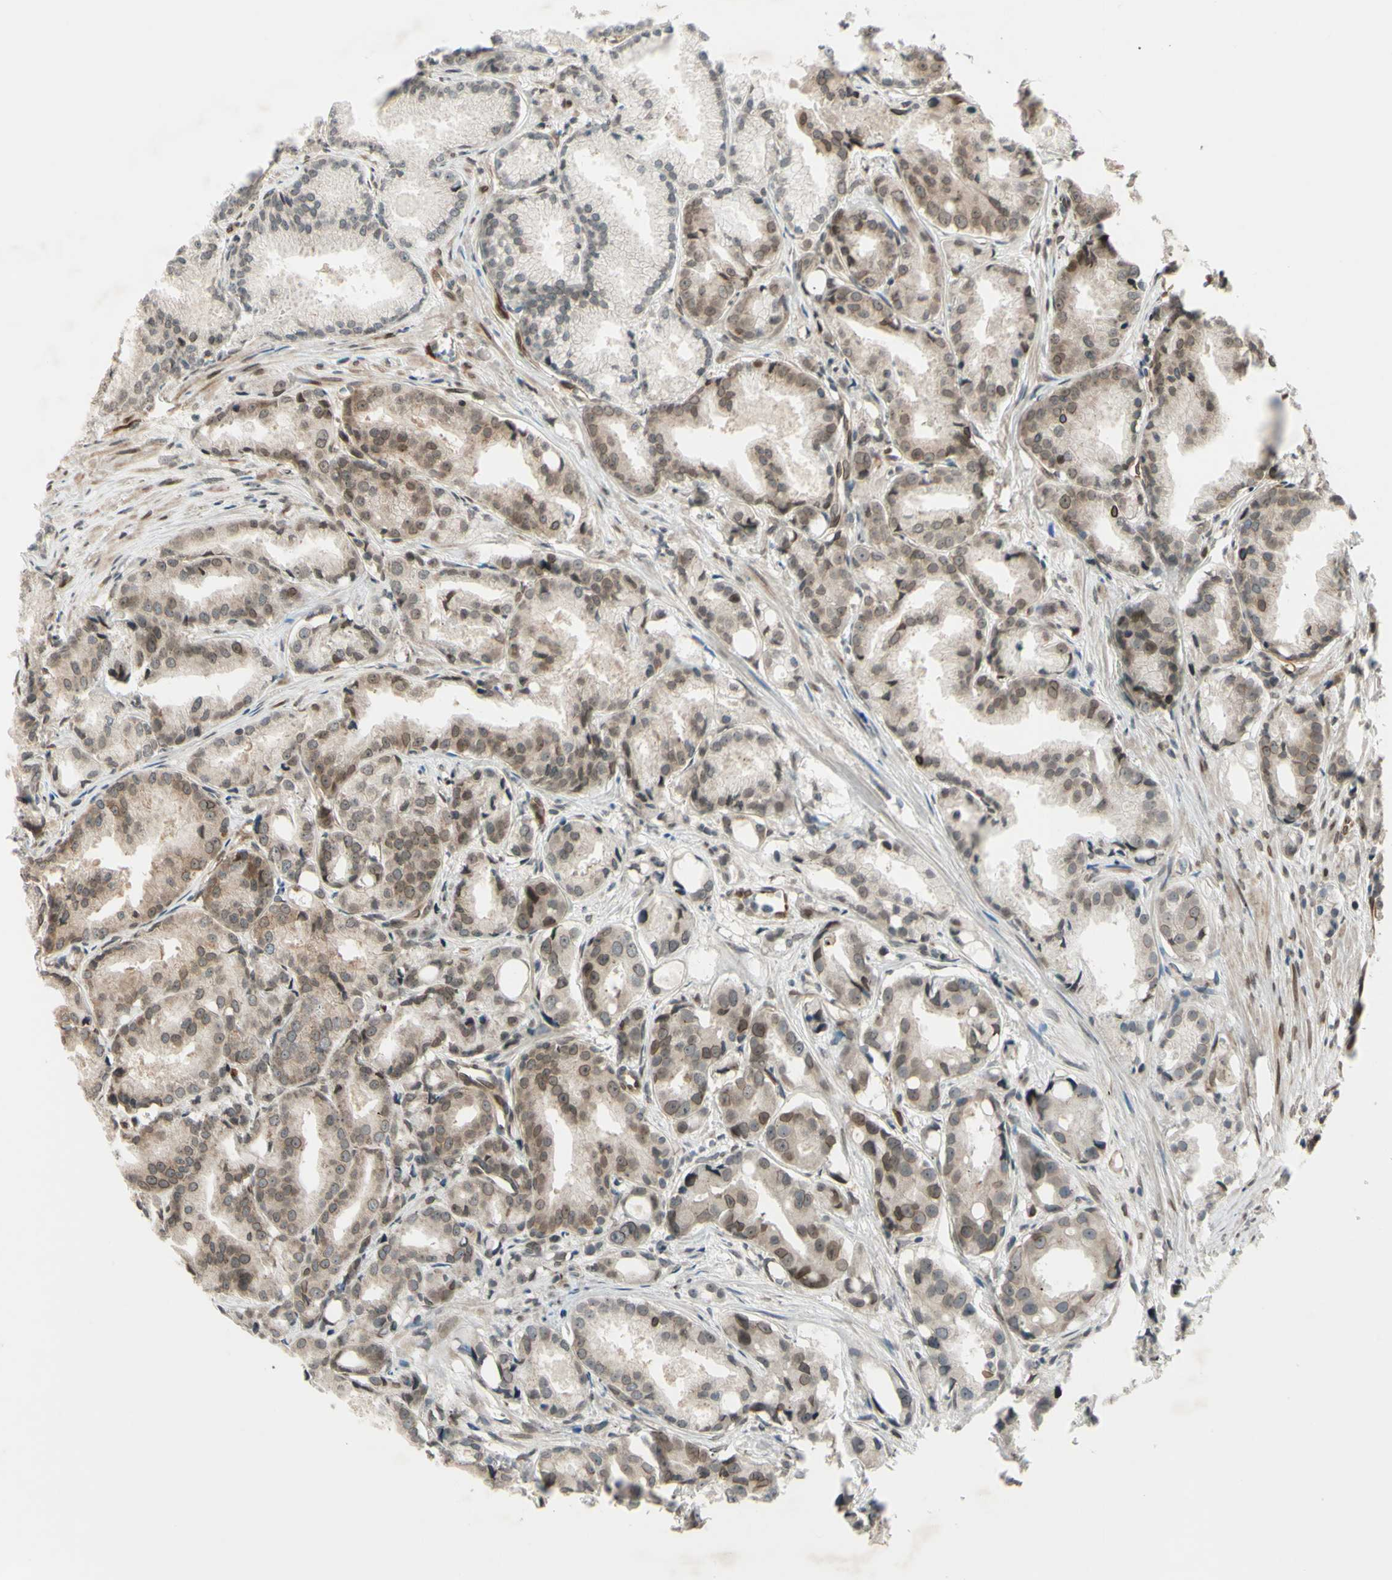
{"staining": {"intensity": "weak", "quantity": "25%-75%", "location": "cytoplasmic/membranous,nuclear"}, "tissue": "prostate cancer", "cell_type": "Tumor cells", "image_type": "cancer", "snomed": [{"axis": "morphology", "description": "Adenocarcinoma, Low grade"}, {"axis": "topography", "description": "Prostate"}], "caption": "Human prostate low-grade adenocarcinoma stained with a brown dye exhibits weak cytoplasmic/membranous and nuclear positive staining in about 25%-75% of tumor cells.", "gene": "MLF2", "patient": {"sex": "male", "age": 72}}